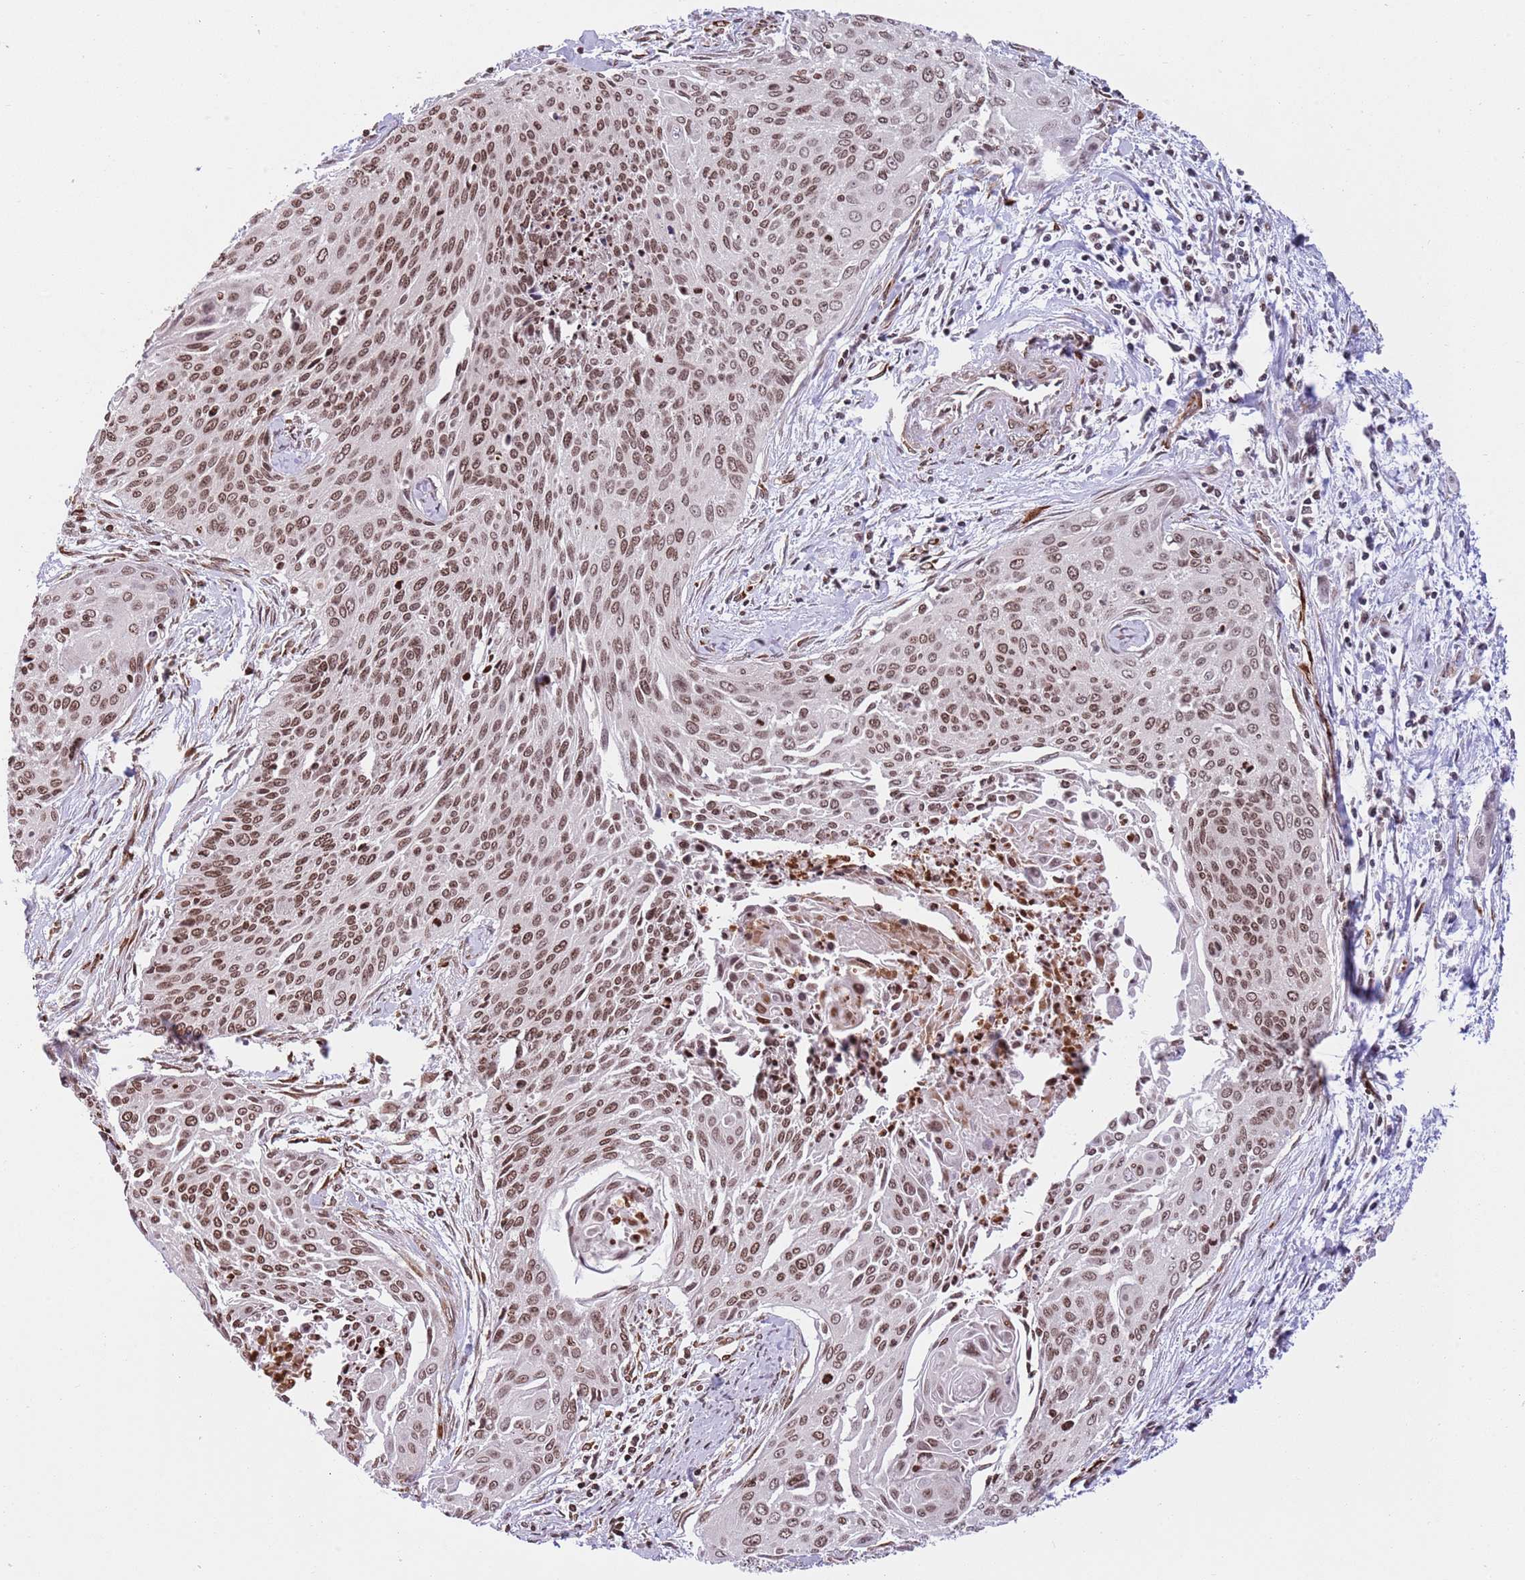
{"staining": {"intensity": "moderate", "quantity": ">75%", "location": "nuclear"}, "tissue": "cervical cancer", "cell_type": "Tumor cells", "image_type": "cancer", "snomed": [{"axis": "morphology", "description": "Squamous cell carcinoma, NOS"}, {"axis": "topography", "description": "Cervix"}], "caption": "Immunohistochemical staining of cervical cancer (squamous cell carcinoma) reveals moderate nuclear protein positivity in approximately >75% of tumor cells.", "gene": "NRIP1", "patient": {"sex": "female", "age": 55}}